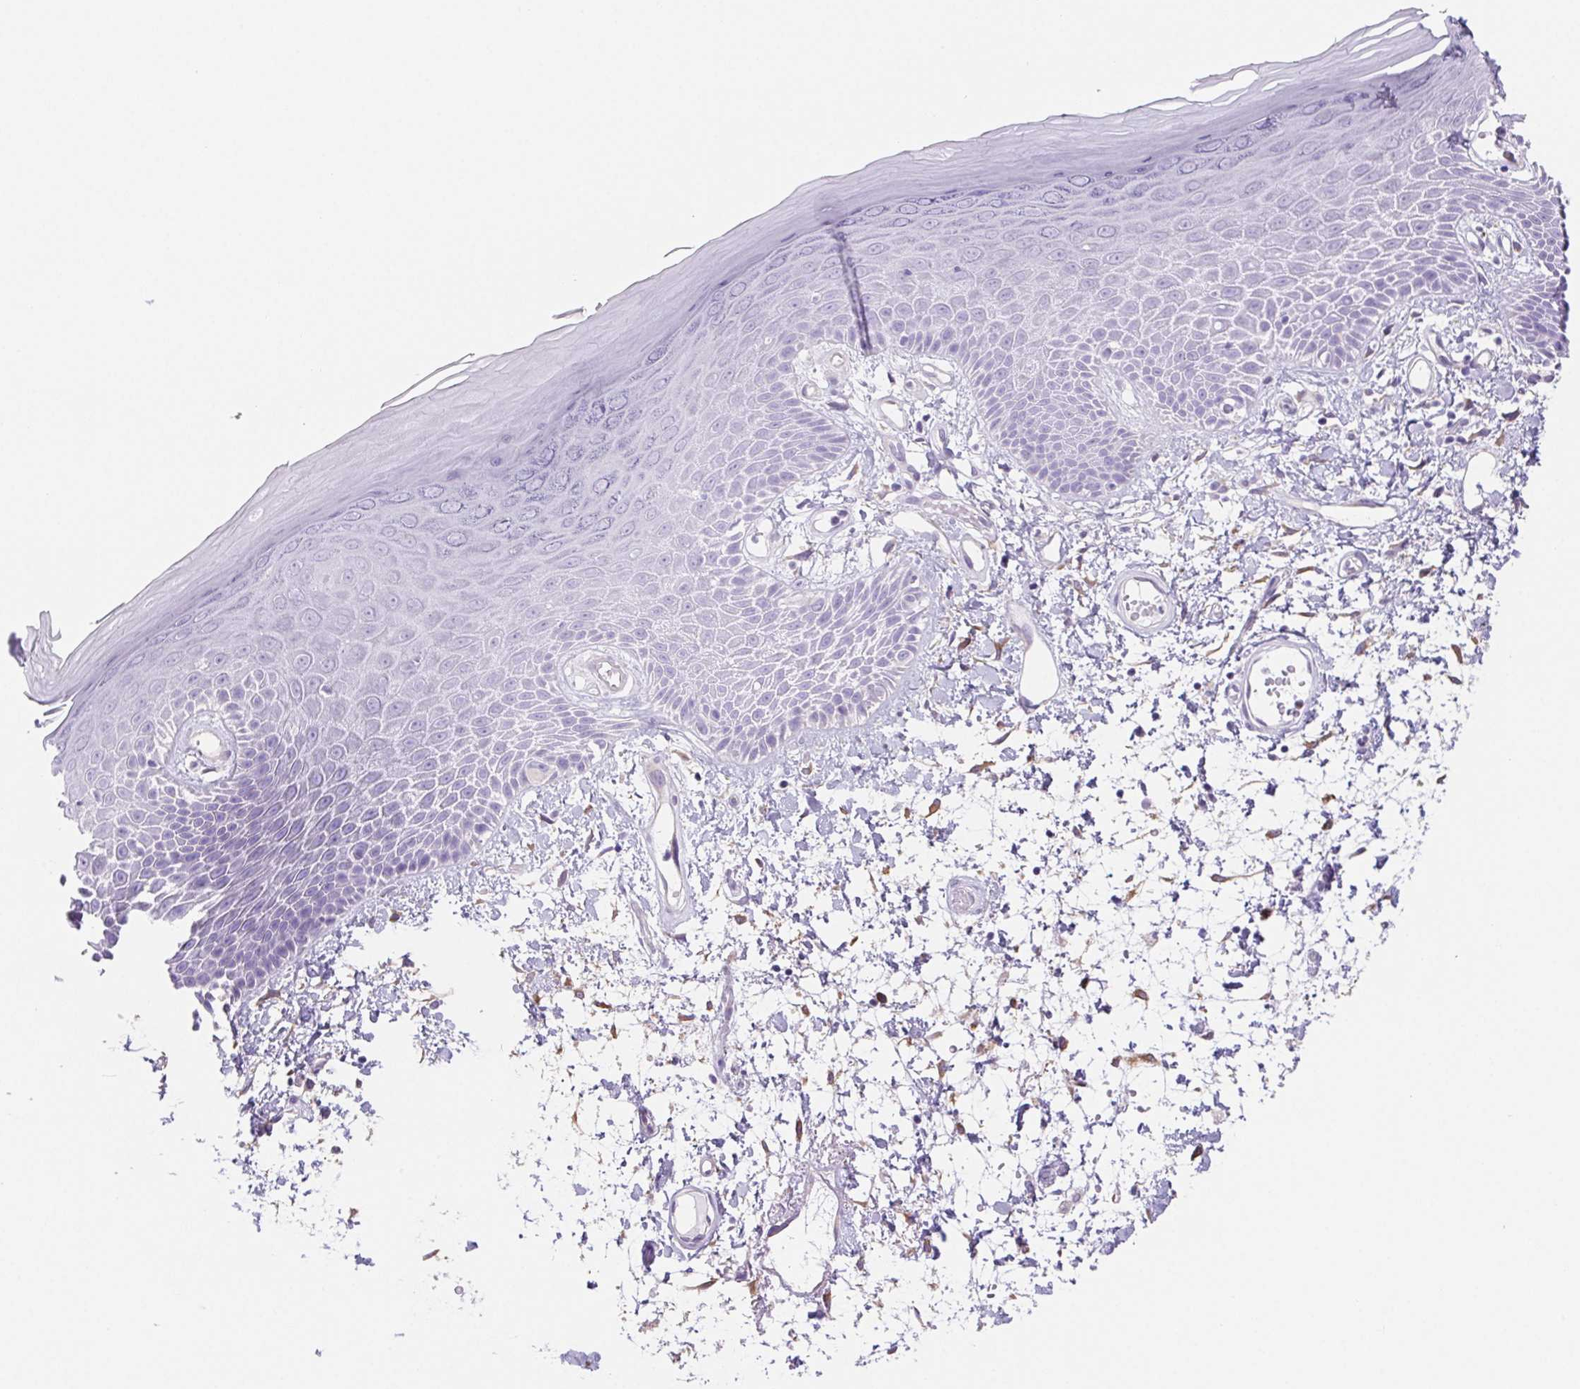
{"staining": {"intensity": "negative", "quantity": "none", "location": "none"}, "tissue": "skin", "cell_type": "Epidermal cells", "image_type": "normal", "snomed": [{"axis": "morphology", "description": "Normal tissue, NOS"}, {"axis": "topography", "description": "Anal"}, {"axis": "topography", "description": "Peripheral nerve tissue"}], "caption": "Immunohistochemistry photomicrograph of normal skin stained for a protein (brown), which shows no positivity in epidermal cells.", "gene": "PNLIP", "patient": {"sex": "male", "age": 78}}